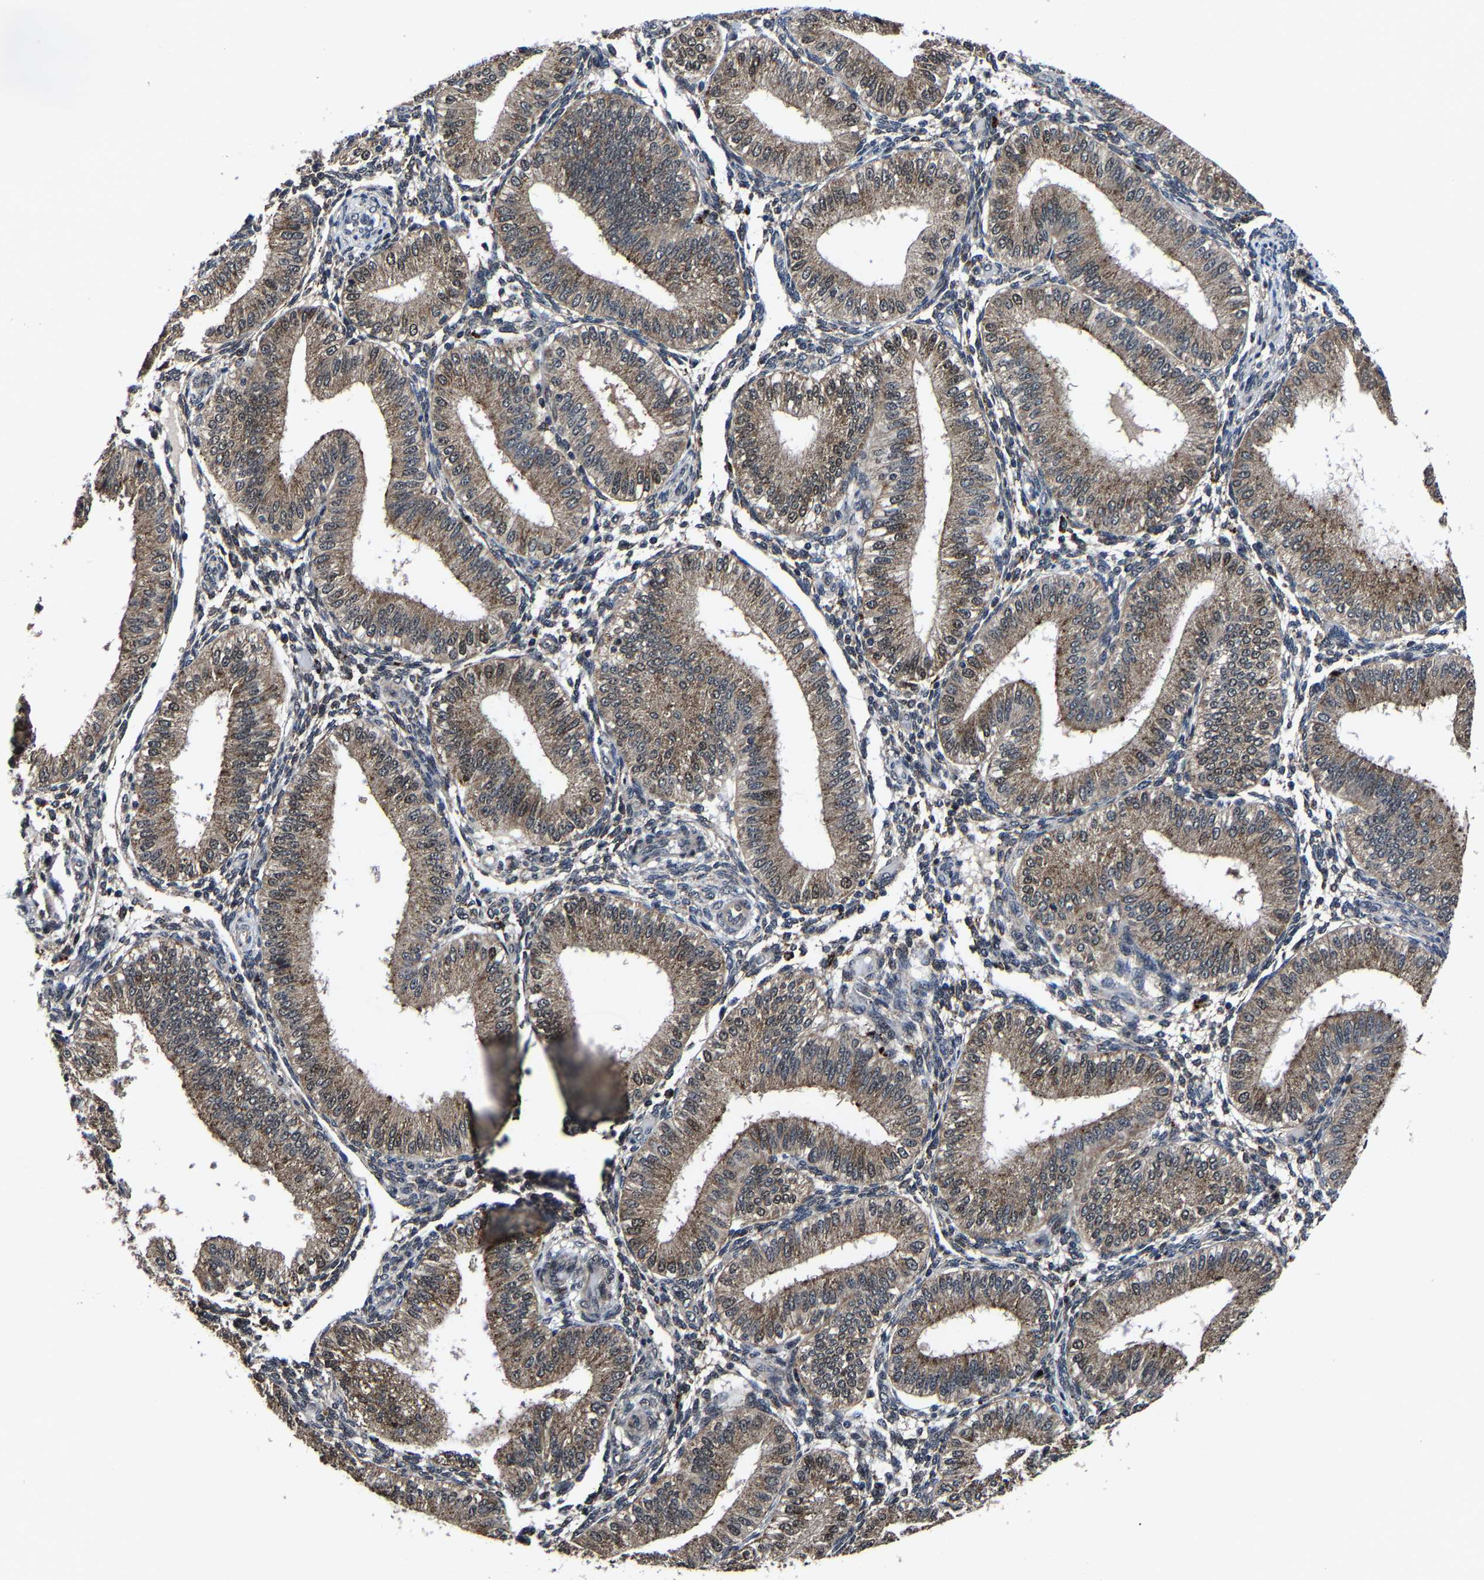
{"staining": {"intensity": "weak", "quantity": "<25%", "location": "cytoplasmic/membranous,nuclear"}, "tissue": "endometrium", "cell_type": "Cells in endometrial stroma", "image_type": "normal", "snomed": [{"axis": "morphology", "description": "Normal tissue, NOS"}, {"axis": "topography", "description": "Endometrium"}], "caption": "IHC image of benign human endometrium stained for a protein (brown), which reveals no expression in cells in endometrial stroma.", "gene": "ZCCHC7", "patient": {"sex": "female", "age": 39}}